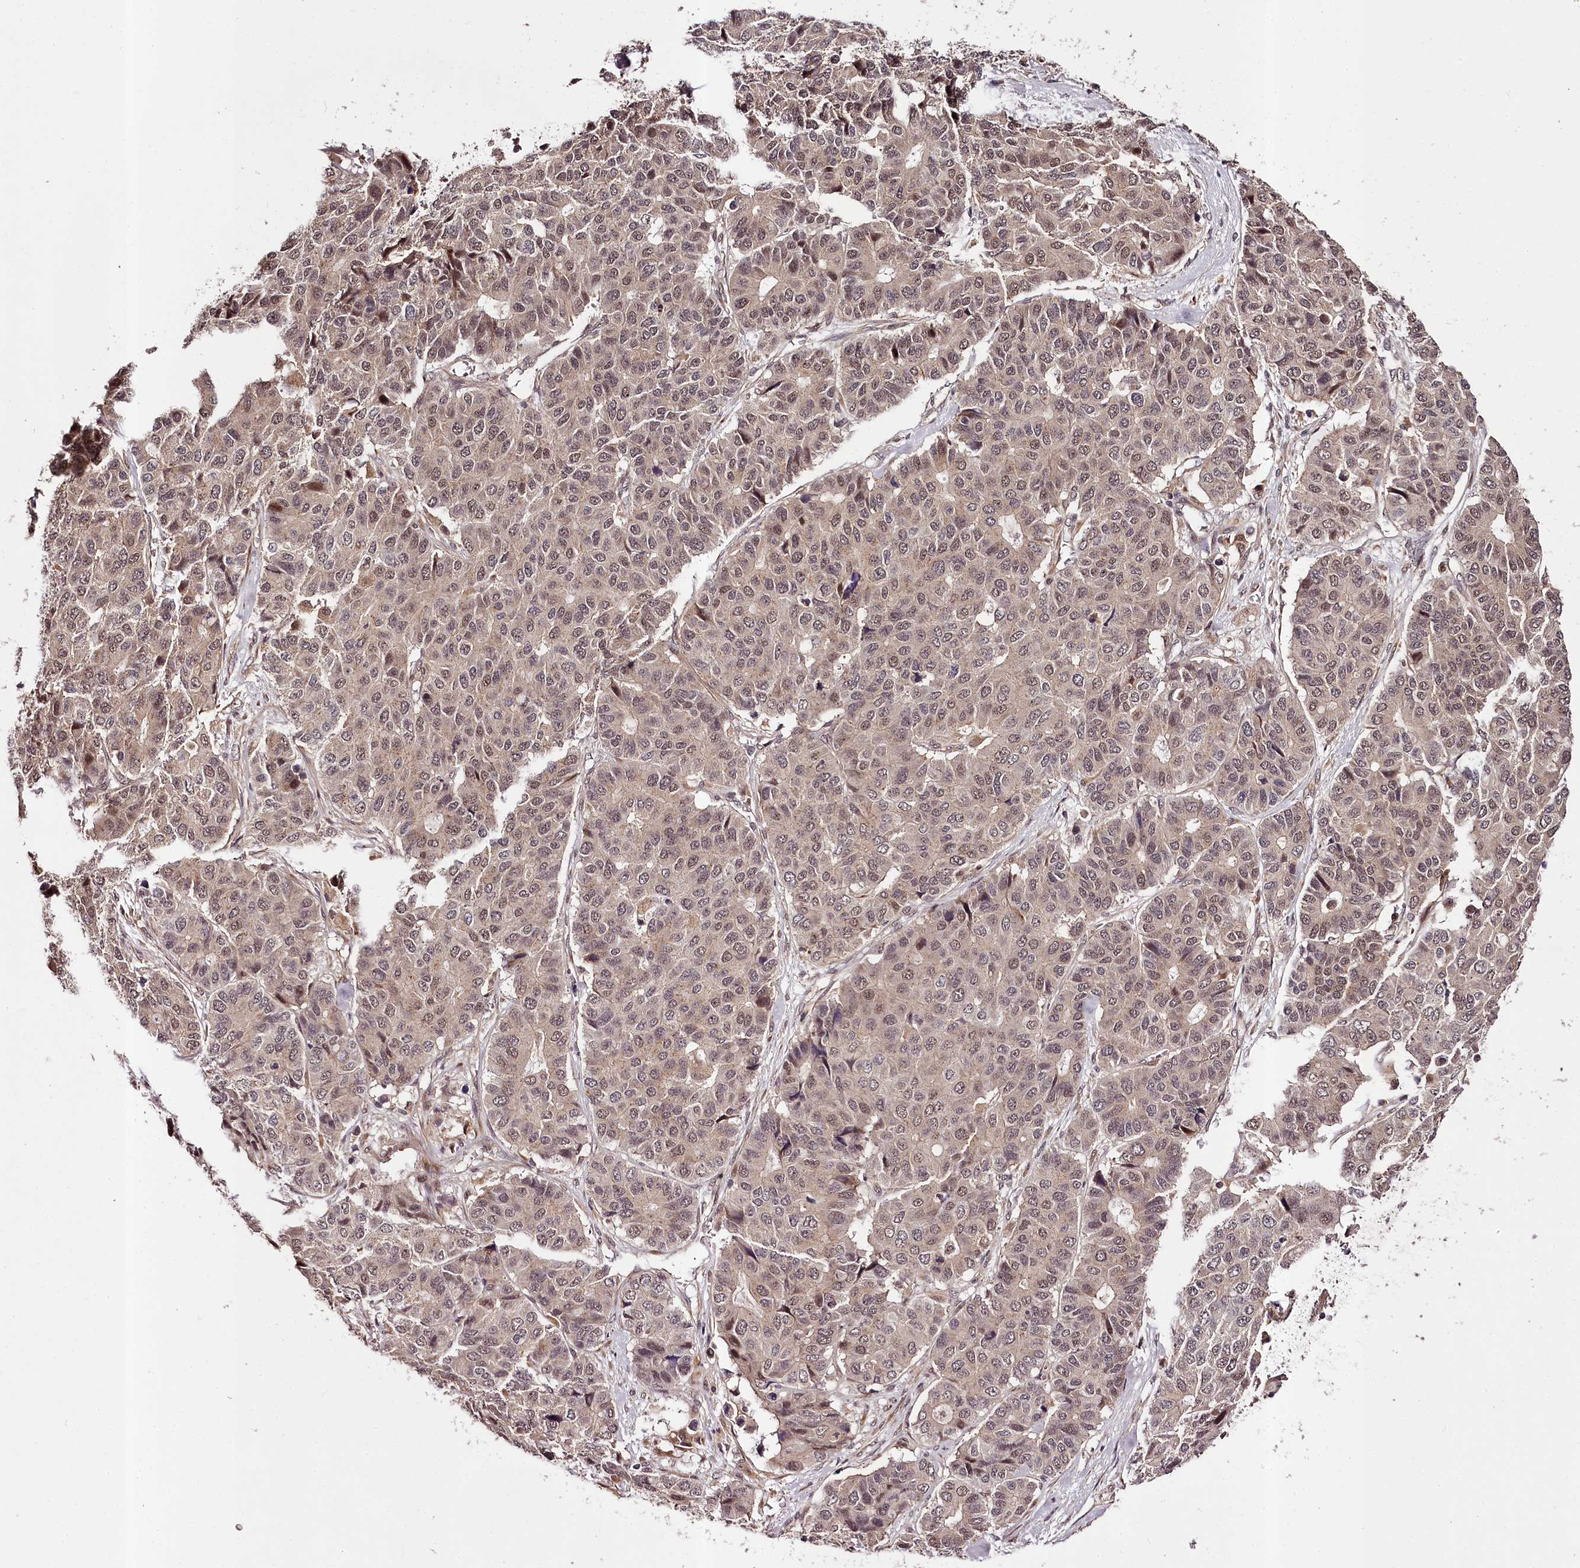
{"staining": {"intensity": "weak", "quantity": "25%-75%", "location": "nuclear"}, "tissue": "pancreatic cancer", "cell_type": "Tumor cells", "image_type": "cancer", "snomed": [{"axis": "morphology", "description": "Adenocarcinoma, NOS"}, {"axis": "topography", "description": "Pancreas"}], "caption": "Pancreatic cancer (adenocarcinoma) tissue exhibits weak nuclear staining in approximately 25%-75% of tumor cells, visualized by immunohistochemistry.", "gene": "MAML3", "patient": {"sex": "male", "age": 50}}